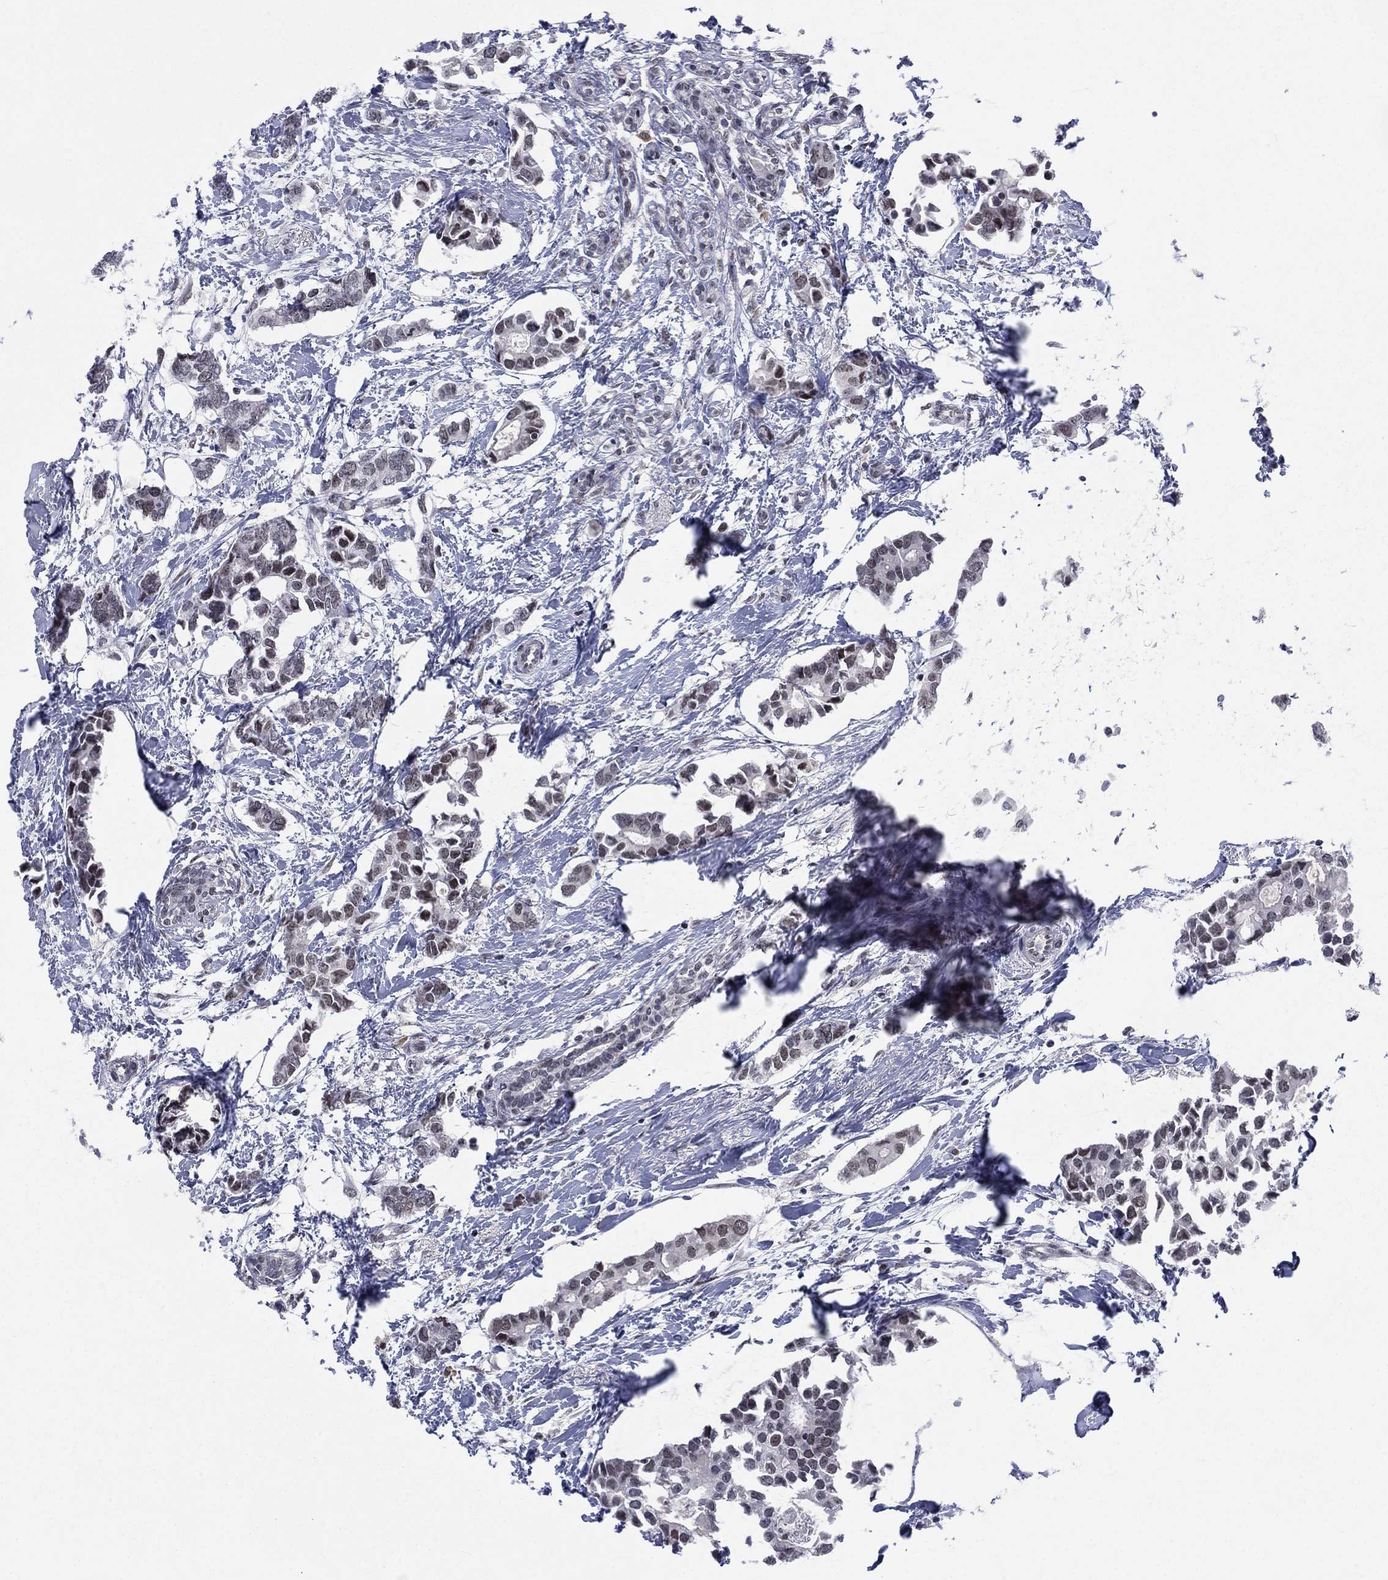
{"staining": {"intensity": "negative", "quantity": "none", "location": "none"}, "tissue": "breast cancer", "cell_type": "Tumor cells", "image_type": "cancer", "snomed": [{"axis": "morphology", "description": "Duct carcinoma"}, {"axis": "topography", "description": "Breast"}], "caption": "An IHC photomicrograph of breast cancer is shown. There is no staining in tumor cells of breast cancer.", "gene": "FYTTD1", "patient": {"sex": "female", "age": 83}}